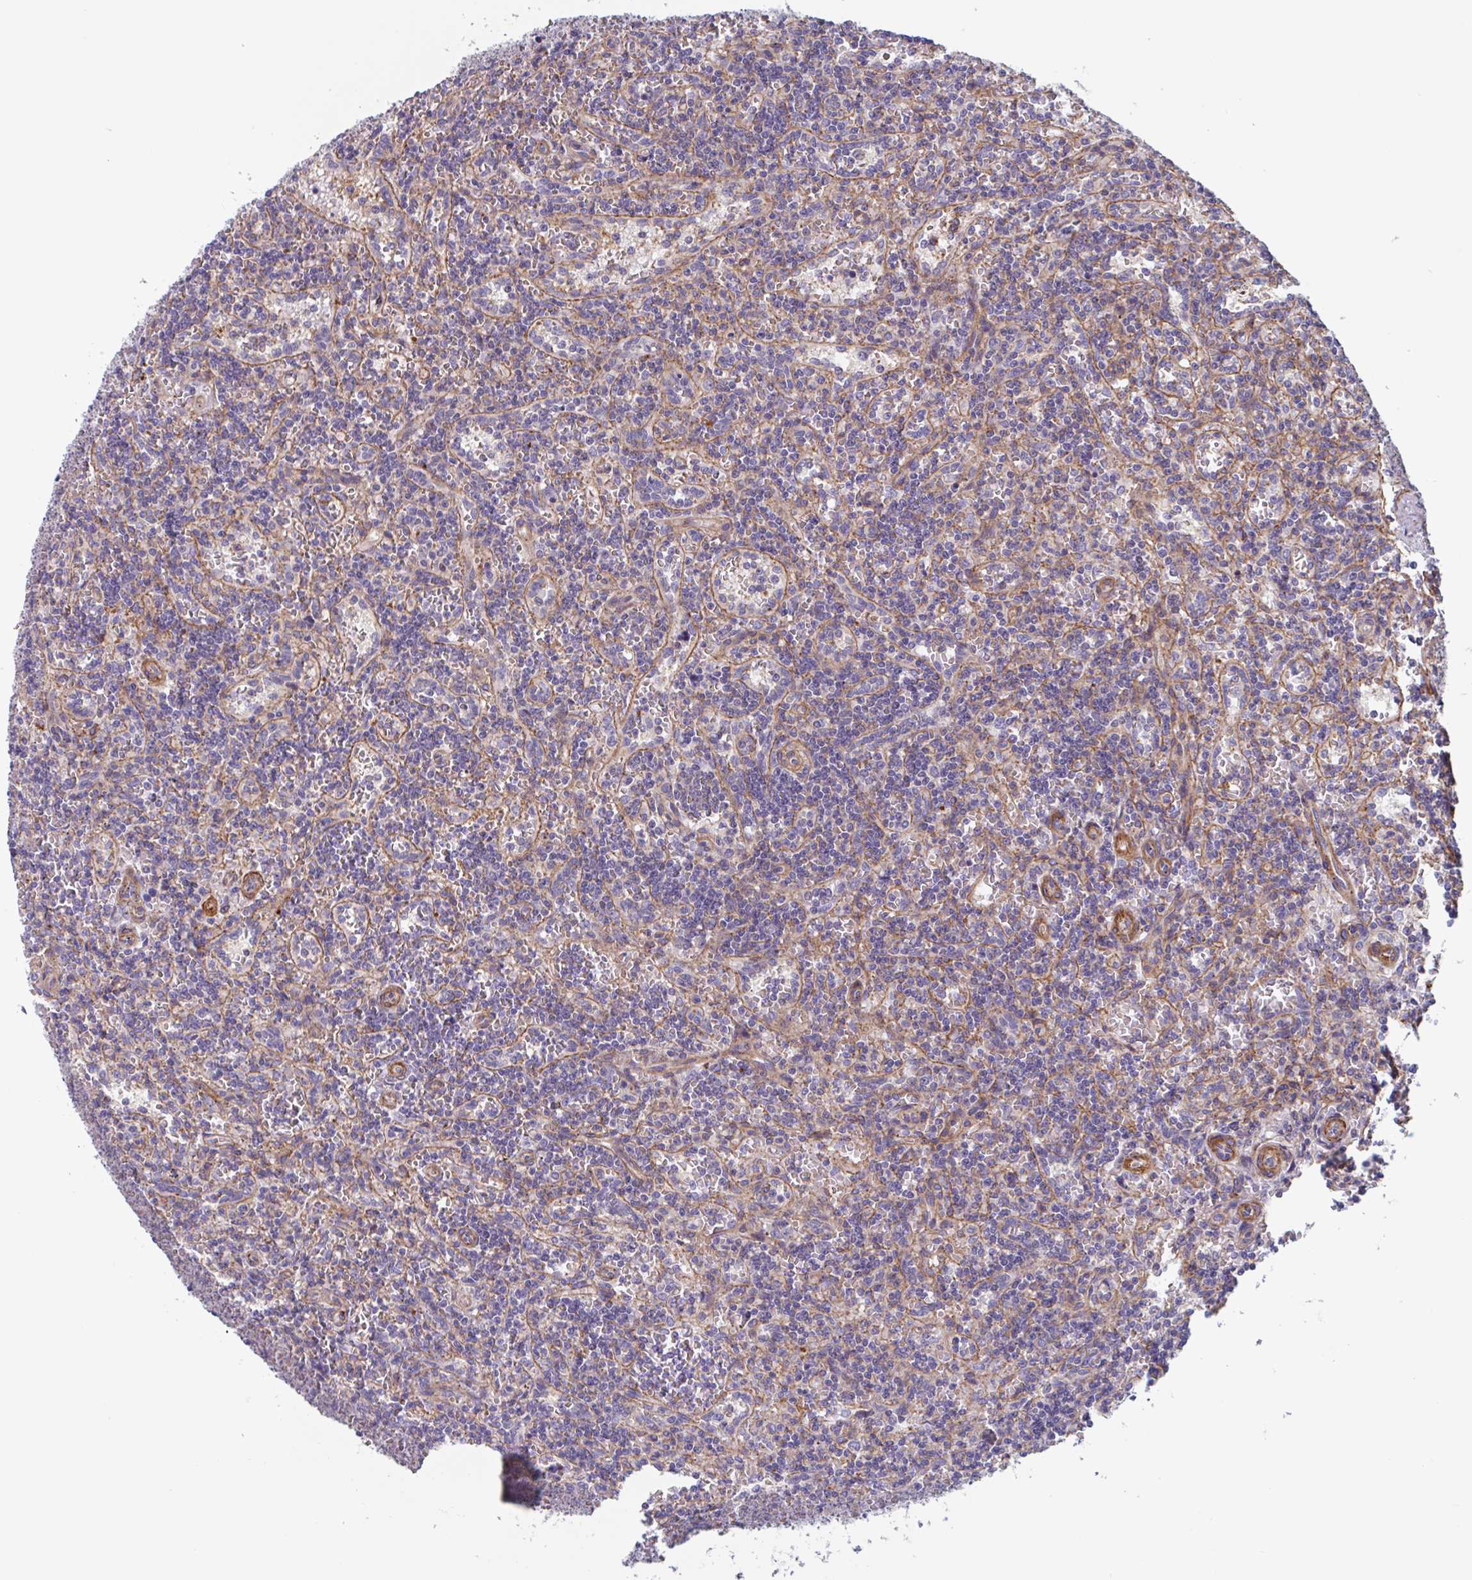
{"staining": {"intensity": "negative", "quantity": "none", "location": "none"}, "tissue": "lymphoma", "cell_type": "Tumor cells", "image_type": "cancer", "snomed": [{"axis": "morphology", "description": "Malignant lymphoma, non-Hodgkin's type, Low grade"}, {"axis": "topography", "description": "Spleen"}], "caption": "Immunohistochemical staining of low-grade malignant lymphoma, non-Hodgkin's type demonstrates no significant expression in tumor cells. Brightfield microscopy of immunohistochemistry stained with DAB (3,3'-diaminobenzidine) (brown) and hematoxylin (blue), captured at high magnification.", "gene": "SHISA7", "patient": {"sex": "male", "age": 73}}